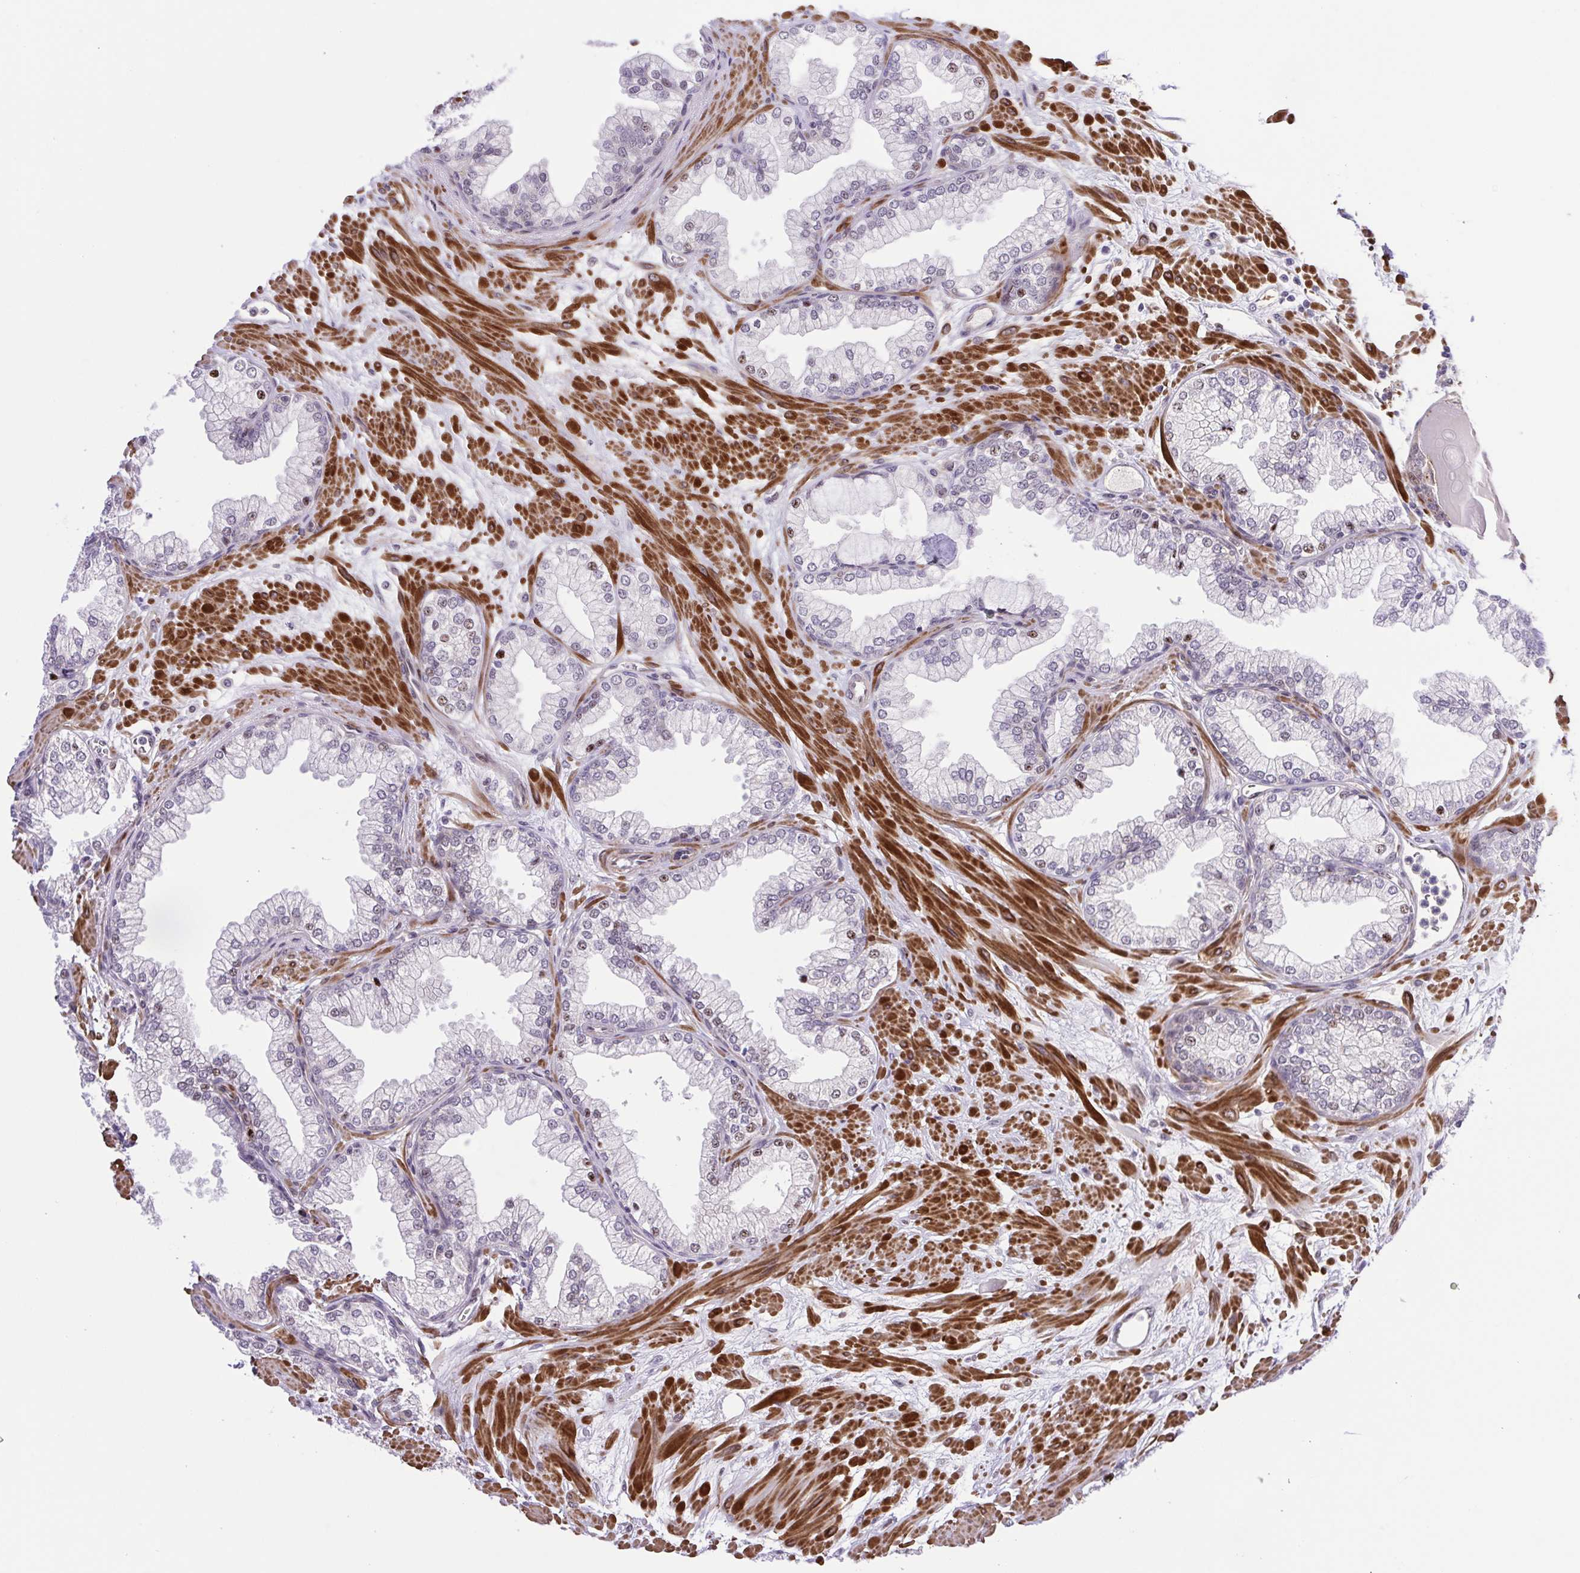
{"staining": {"intensity": "weak", "quantity": "25%-75%", "location": "nuclear"}, "tissue": "prostate", "cell_type": "Glandular cells", "image_type": "normal", "snomed": [{"axis": "morphology", "description": "Normal tissue, NOS"}, {"axis": "topography", "description": "Prostate"}, {"axis": "topography", "description": "Peripheral nerve tissue"}], "caption": "Immunohistochemical staining of benign prostate demonstrates weak nuclear protein expression in about 25%-75% of glandular cells. (DAB IHC, brown staining for protein, blue staining for nuclei).", "gene": "ERG", "patient": {"sex": "male", "age": 61}}